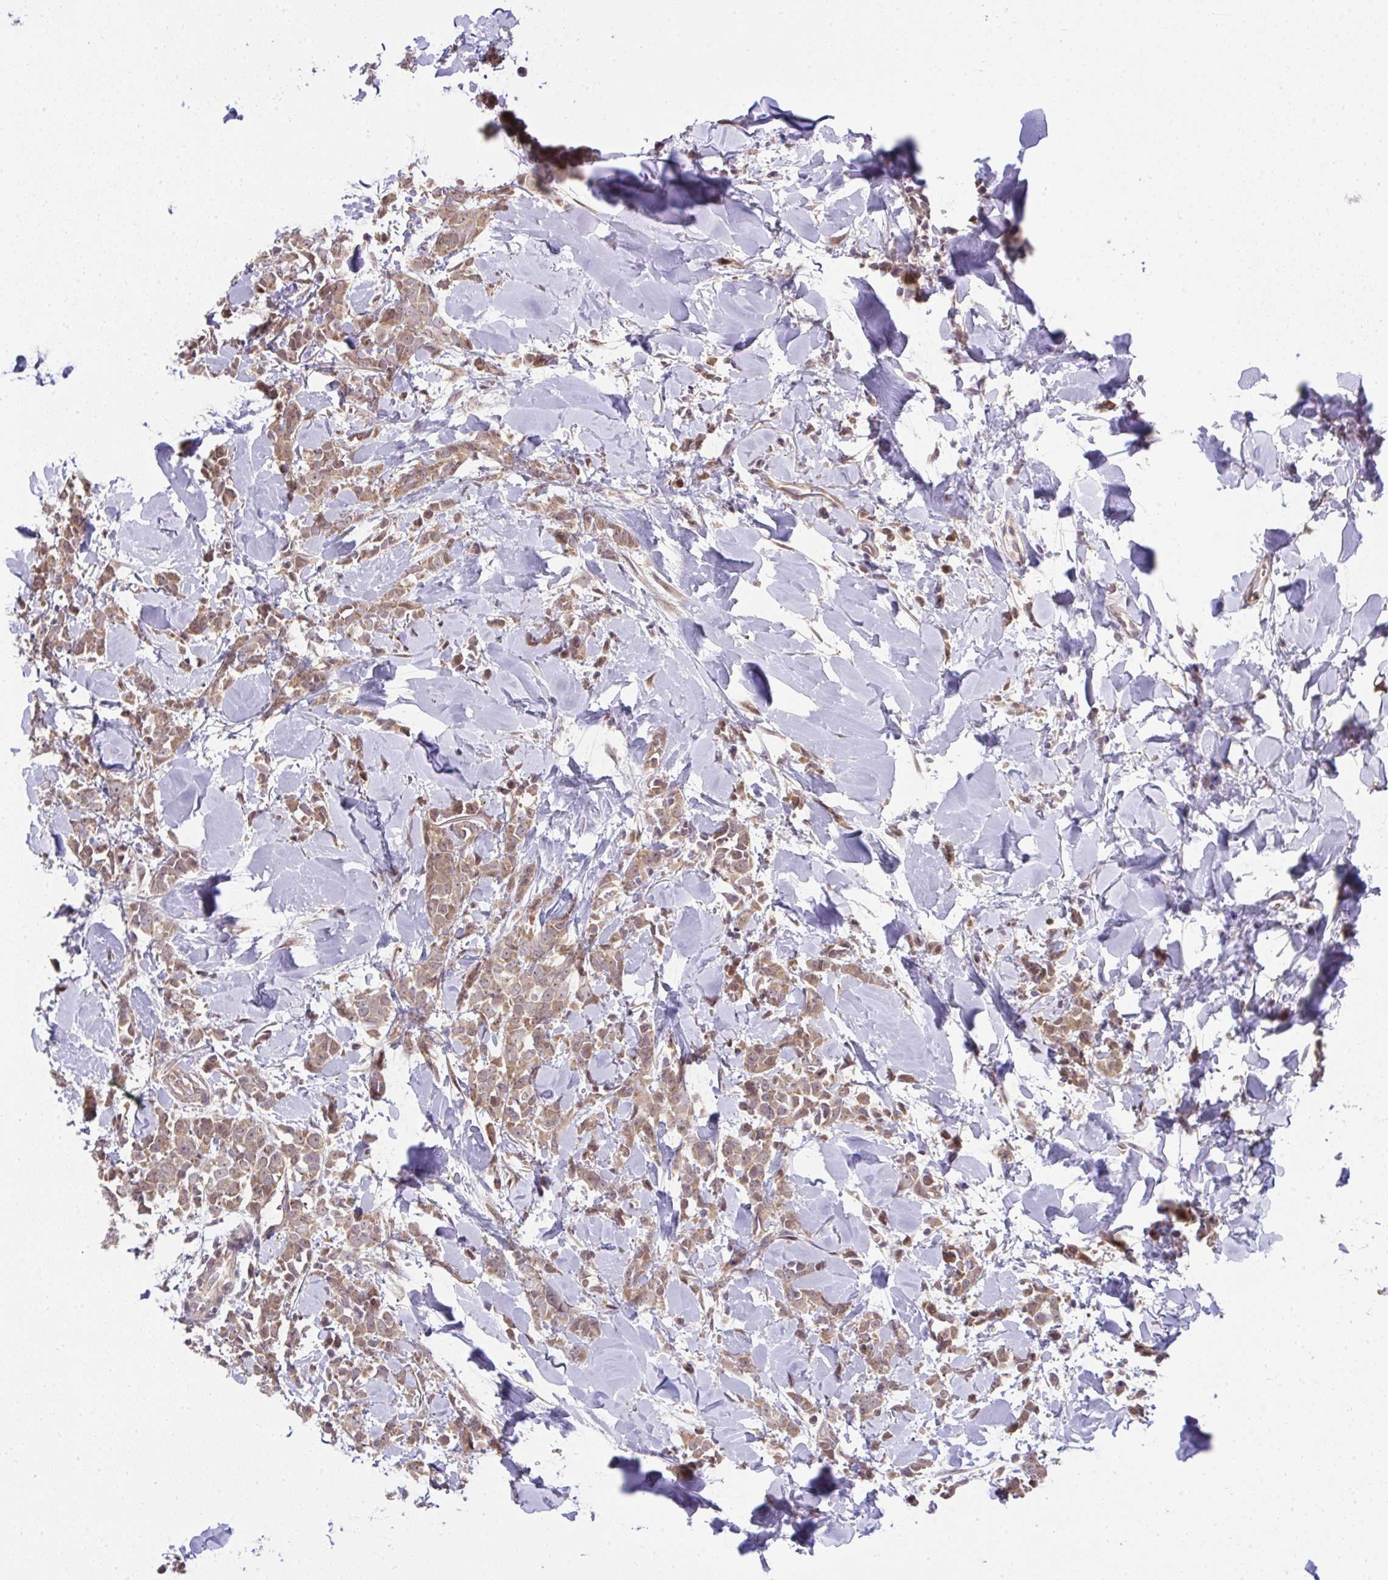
{"staining": {"intensity": "moderate", "quantity": ">75%", "location": "cytoplasmic/membranous"}, "tissue": "breast cancer", "cell_type": "Tumor cells", "image_type": "cancer", "snomed": [{"axis": "morphology", "description": "Lobular carcinoma"}, {"axis": "topography", "description": "Breast"}], "caption": "A medium amount of moderate cytoplasmic/membranous positivity is identified in approximately >75% of tumor cells in breast lobular carcinoma tissue.", "gene": "RDH14", "patient": {"sex": "female", "age": 91}}